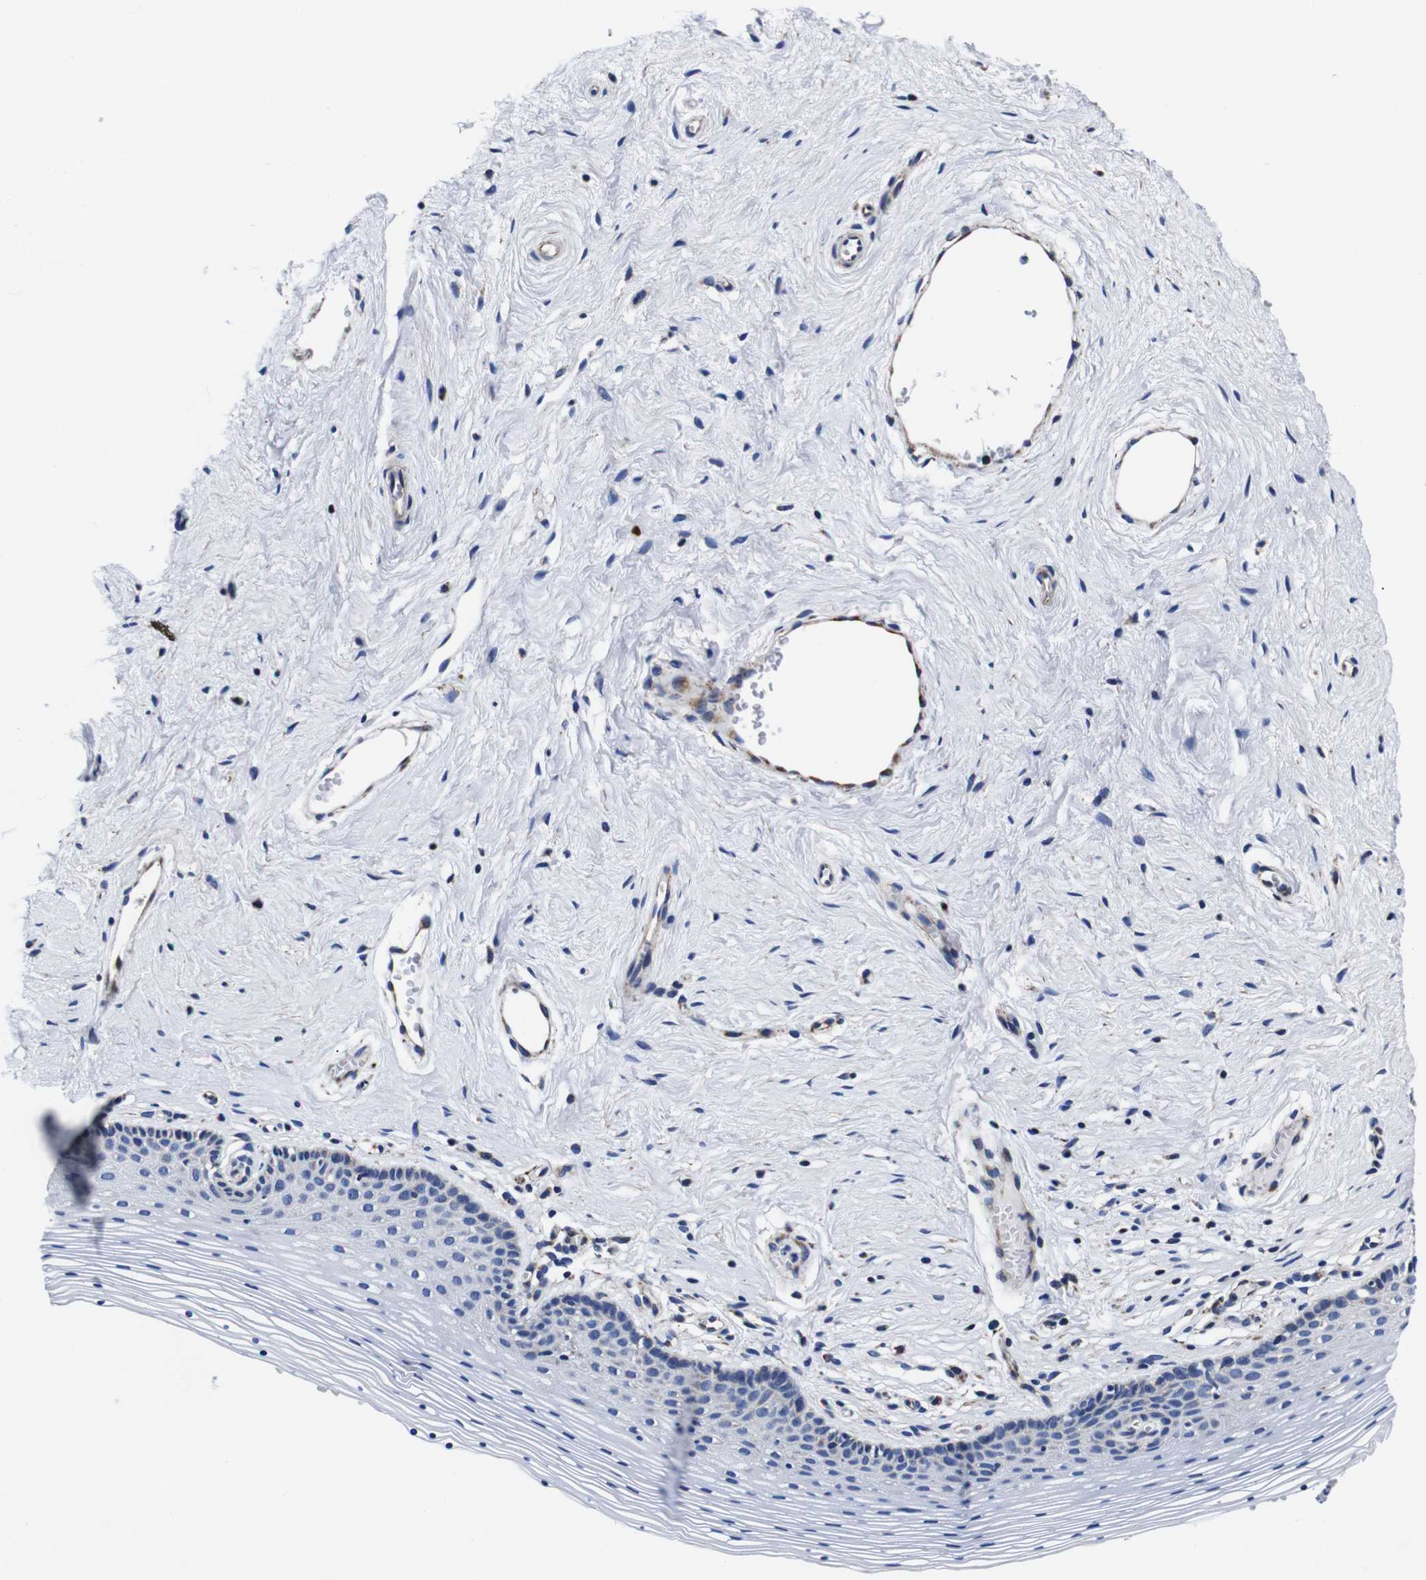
{"staining": {"intensity": "moderate", "quantity": "25%-75%", "location": "cytoplasmic/membranous"}, "tissue": "vagina", "cell_type": "Squamous epithelial cells", "image_type": "normal", "snomed": [{"axis": "morphology", "description": "Normal tissue, NOS"}, {"axis": "topography", "description": "Vagina"}], "caption": "Unremarkable vagina displays moderate cytoplasmic/membranous expression in approximately 25%-75% of squamous epithelial cells, visualized by immunohistochemistry.", "gene": "FKBP9", "patient": {"sex": "female", "age": 32}}